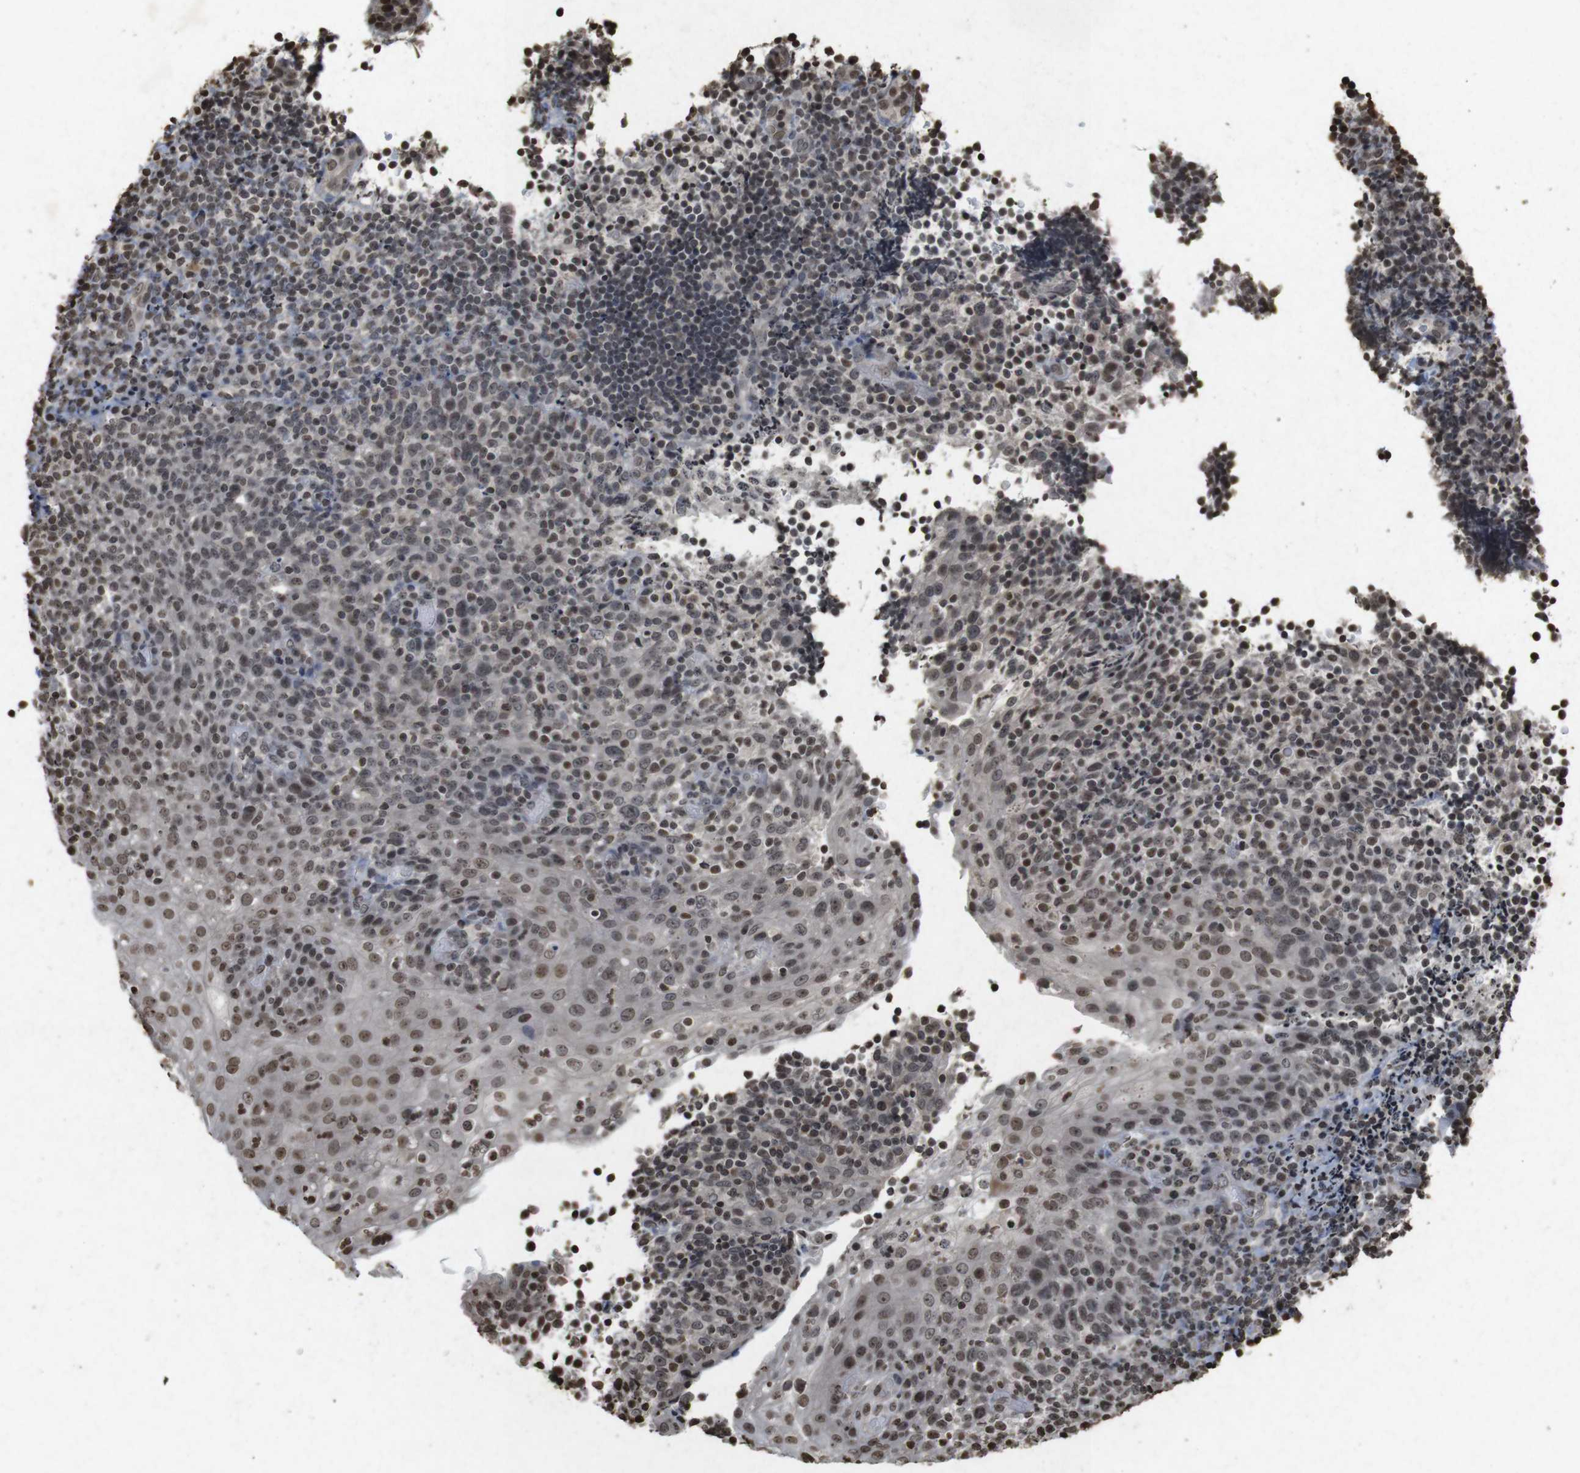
{"staining": {"intensity": "weak", "quantity": "25%-75%", "location": "nuclear"}, "tissue": "lymphoma", "cell_type": "Tumor cells", "image_type": "cancer", "snomed": [{"axis": "morphology", "description": "Malignant lymphoma, non-Hodgkin's type, High grade"}, {"axis": "topography", "description": "Tonsil"}], "caption": "IHC image of human lymphoma stained for a protein (brown), which reveals low levels of weak nuclear expression in about 25%-75% of tumor cells.", "gene": "FOXA3", "patient": {"sex": "female", "age": 36}}